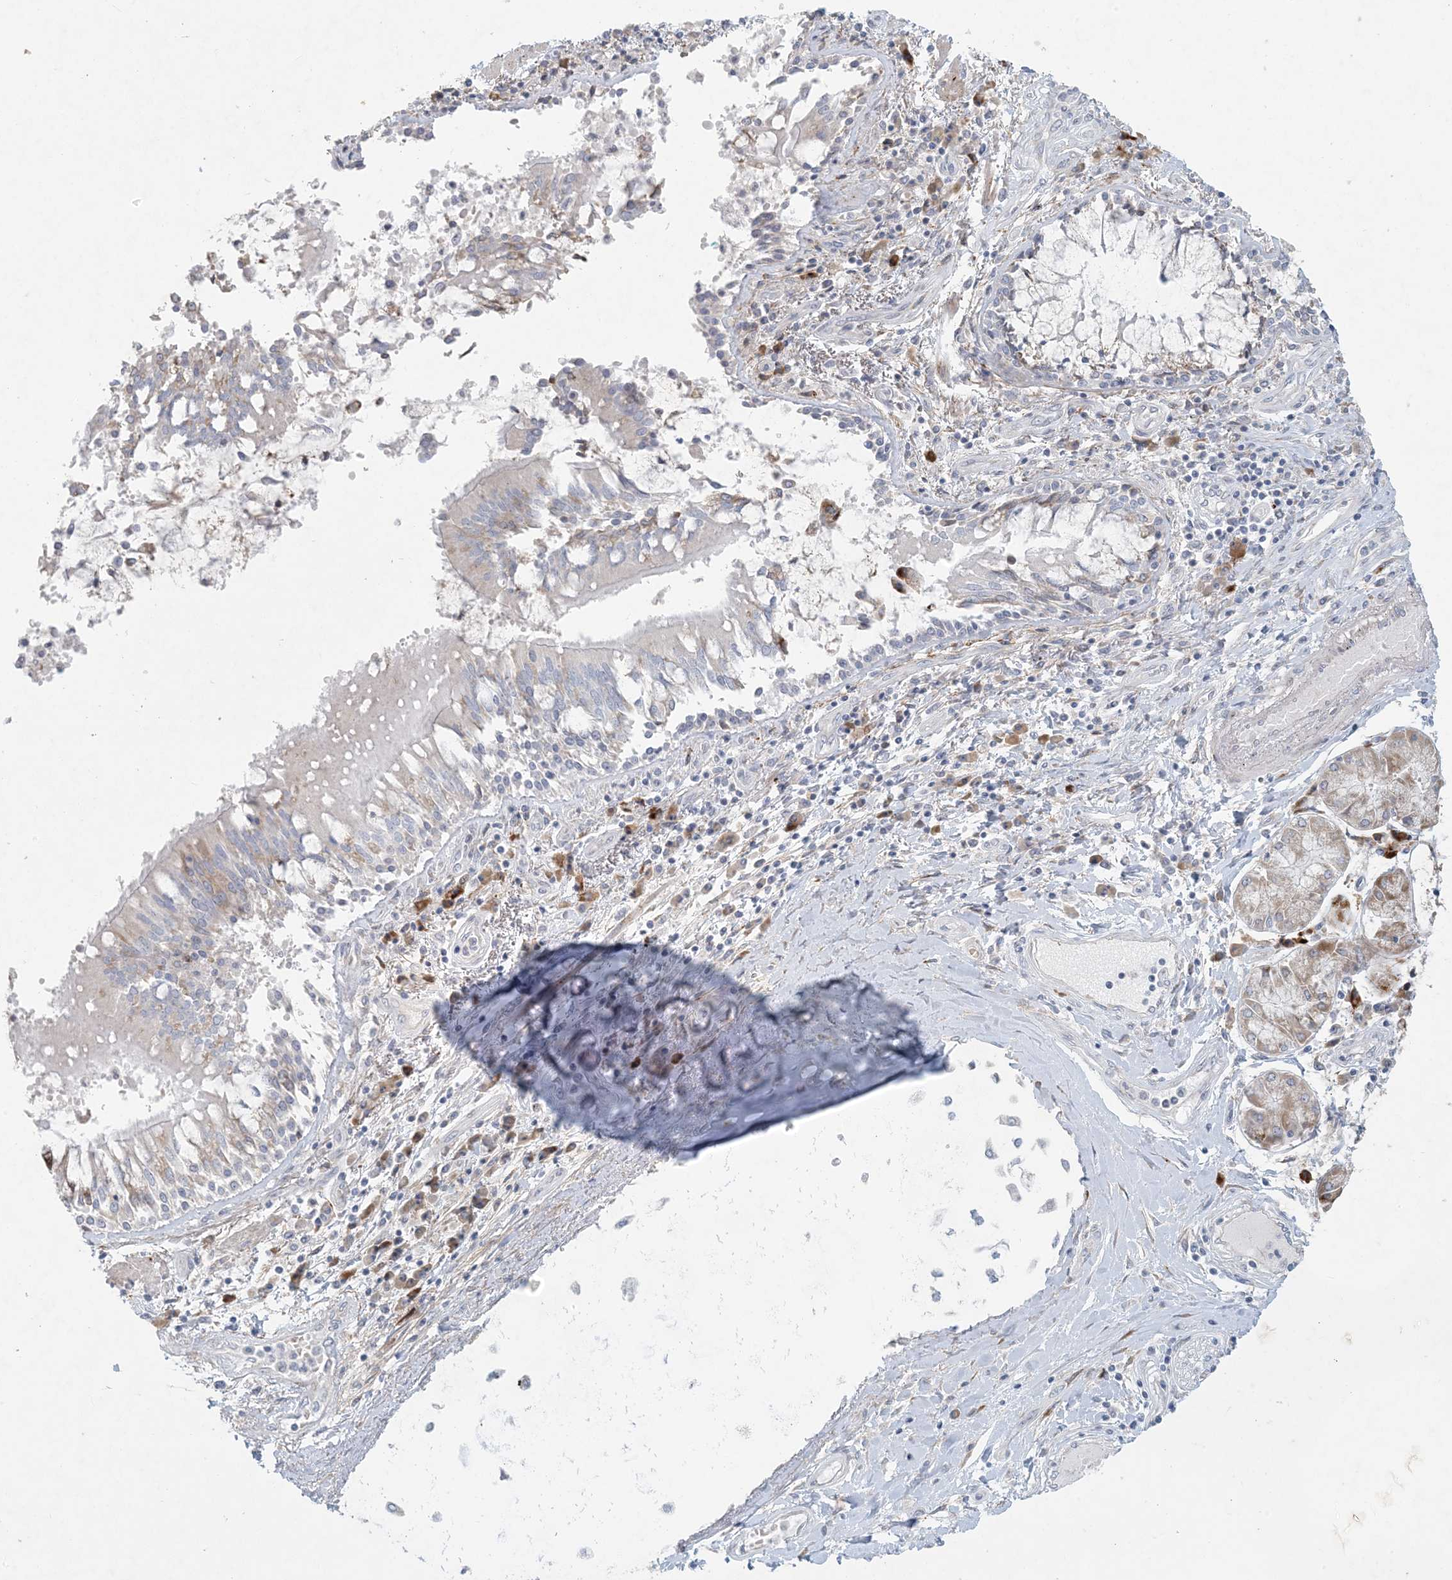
{"staining": {"intensity": "negative", "quantity": "none", "location": "none"}, "tissue": "adipose tissue", "cell_type": "Adipocytes", "image_type": "normal", "snomed": [{"axis": "morphology", "description": "Normal tissue, NOS"}, {"axis": "topography", "description": "Cartilage tissue"}, {"axis": "topography", "description": "Bronchus"}, {"axis": "topography", "description": "Lung"}, {"axis": "topography", "description": "Peripheral nerve tissue"}], "caption": "DAB (3,3'-diaminobenzidine) immunohistochemical staining of benign human adipose tissue displays no significant expression in adipocytes.", "gene": "ZNF385D", "patient": {"sex": "female", "age": 49}}